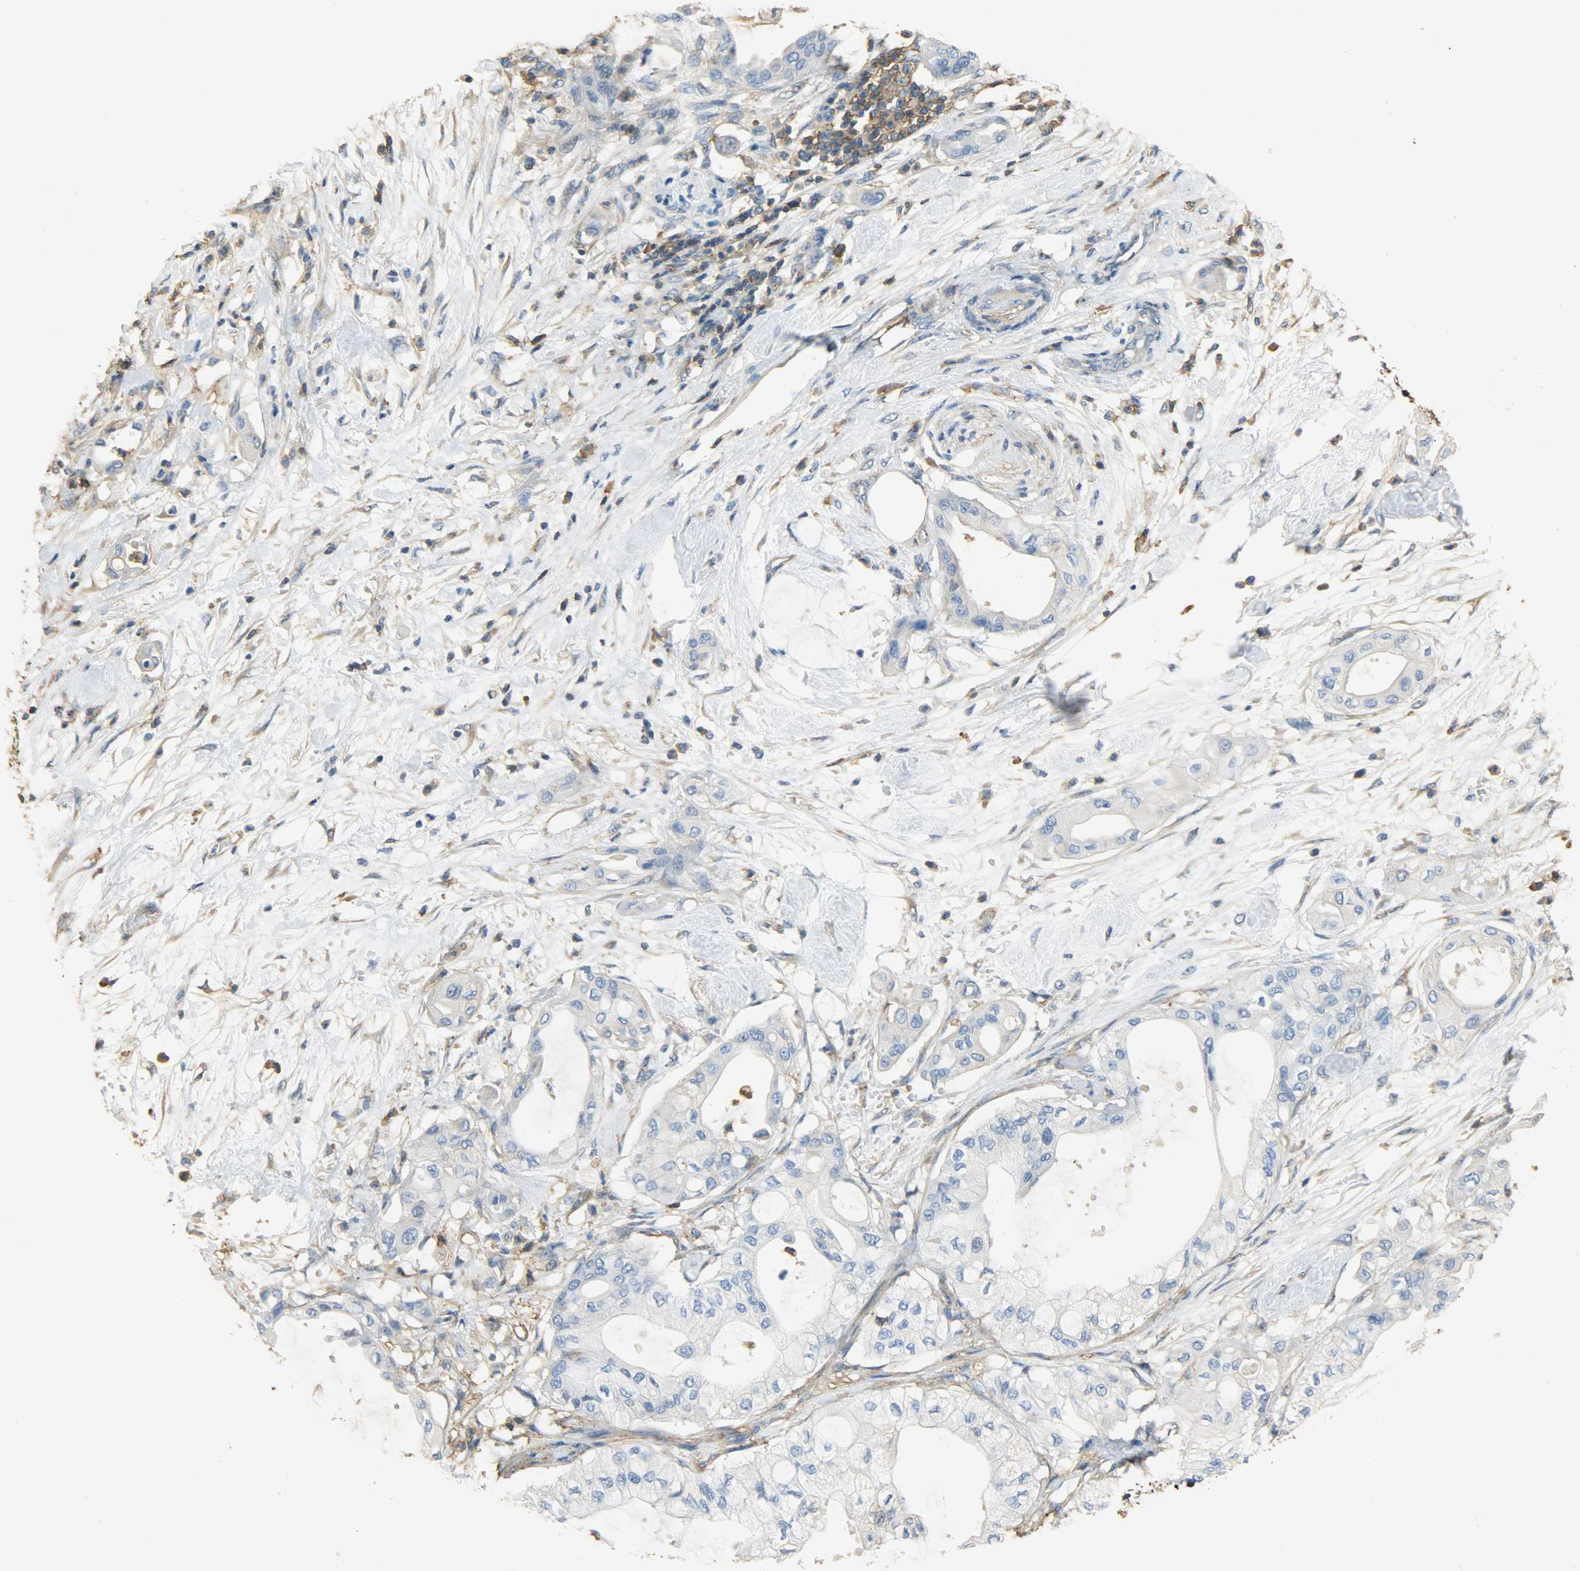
{"staining": {"intensity": "negative", "quantity": "none", "location": "none"}, "tissue": "pancreatic cancer", "cell_type": "Tumor cells", "image_type": "cancer", "snomed": [{"axis": "morphology", "description": "Adenocarcinoma, NOS"}, {"axis": "morphology", "description": "Adenocarcinoma, metastatic, NOS"}, {"axis": "topography", "description": "Lymph node"}, {"axis": "topography", "description": "Pancreas"}, {"axis": "topography", "description": "Duodenum"}], "caption": "Tumor cells are negative for protein expression in human pancreatic cancer (adenocarcinoma).", "gene": "ANXA6", "patient": {"sex": "female", "age": 64}}